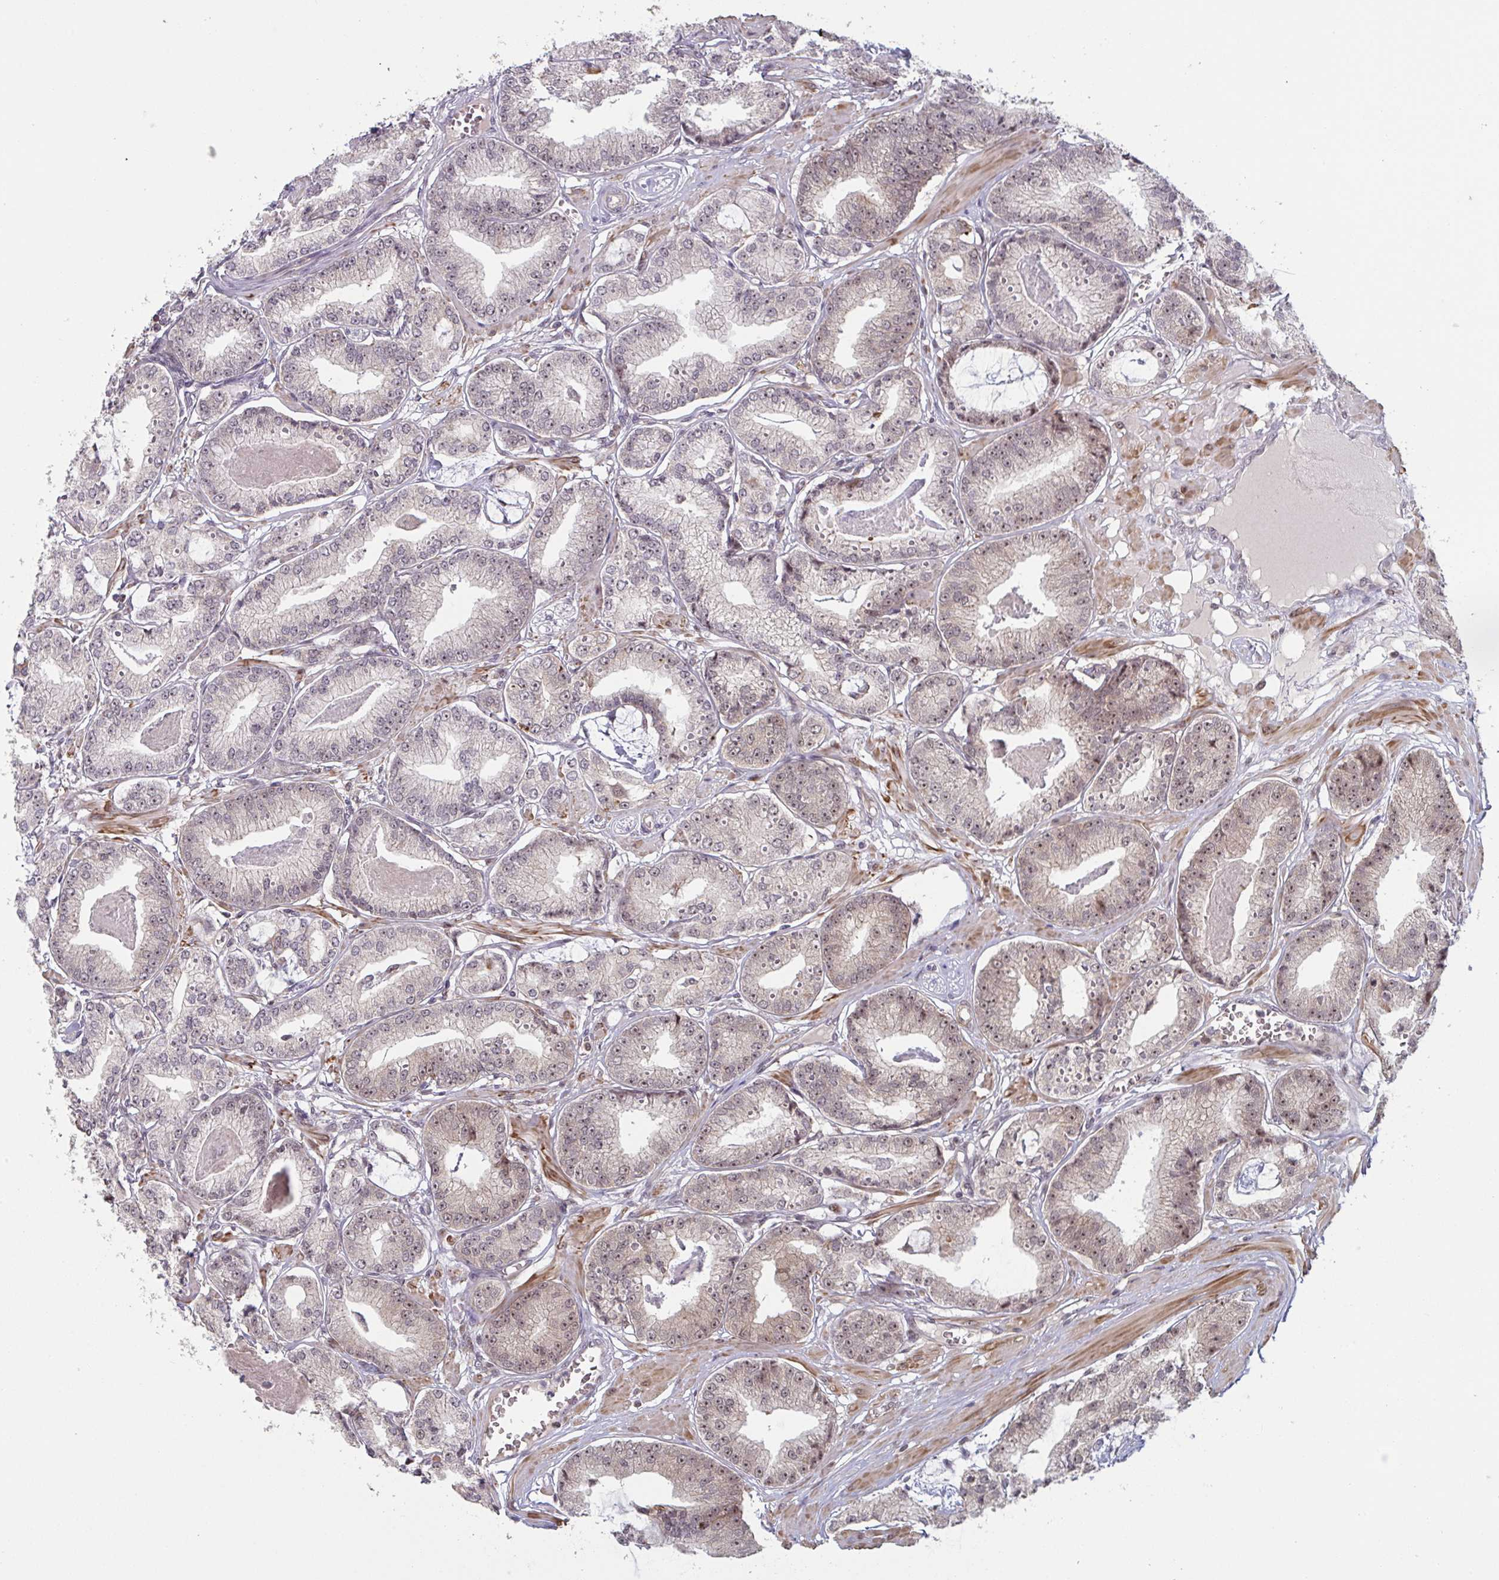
{"staining": {"intensity": "weak", "quantity": "<25%", "location": "cytoplasmic/membranous,nuclear"}, "tissue": "prostate cancer", "cell_type": "Tumor cells", "image_type": "cancer", "snomed": [{"axis": "morphology", "description": "Adenocarcinoma, High grade"}, {"axis": "topography", "description": "Prostate"}], "caption": "The immunohistochemistry (IHC) image has no significant expression in tumor cells of adenocarcinoma (high-grade) (prostate) tissue. Nuclei are stained in blue.", "gene": "NLRP13", "patient": {"sex": "male", "age": 71}}